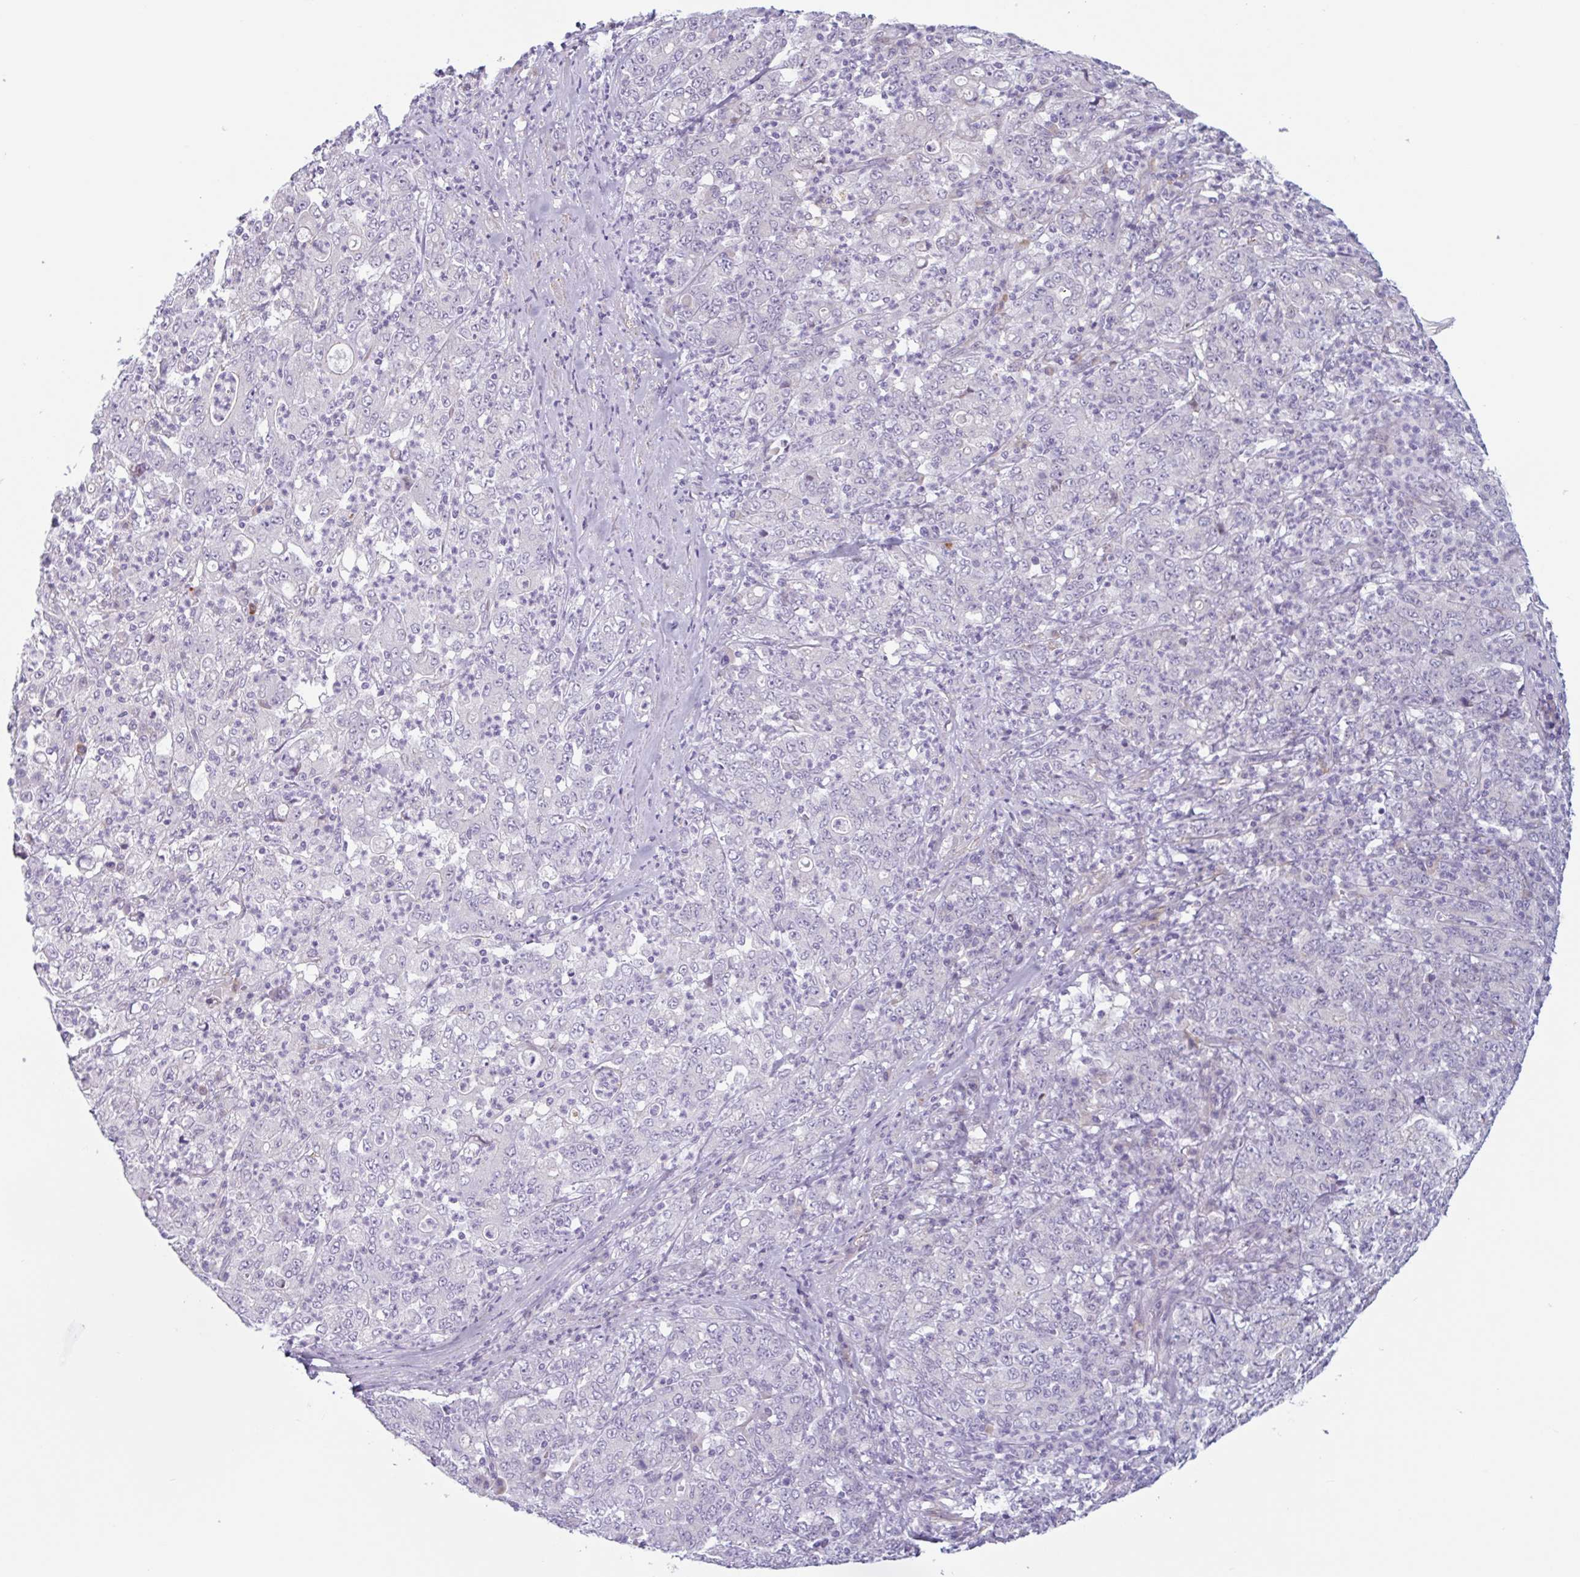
{"staining": {"intensity": "negative", "quantity": "none", "location": "none"}, "tissue": "stomach cancer", "cell_type": "Tumor cells", "image_type": "cancer", "snomed": [{"axis": "morphology", "description": "Adenocarcinoma, NOS"}, {"axis": "topography", "description": "Stomach, lower"}], "caption": "Immunohistochemistry histopathology image of human adenocarcinoma (stomach) stained for a protein (brown), which exhibits no positivity in tumor cells.", "gene": "MYH10", "patient": {"sex": "female", "age": 71}}